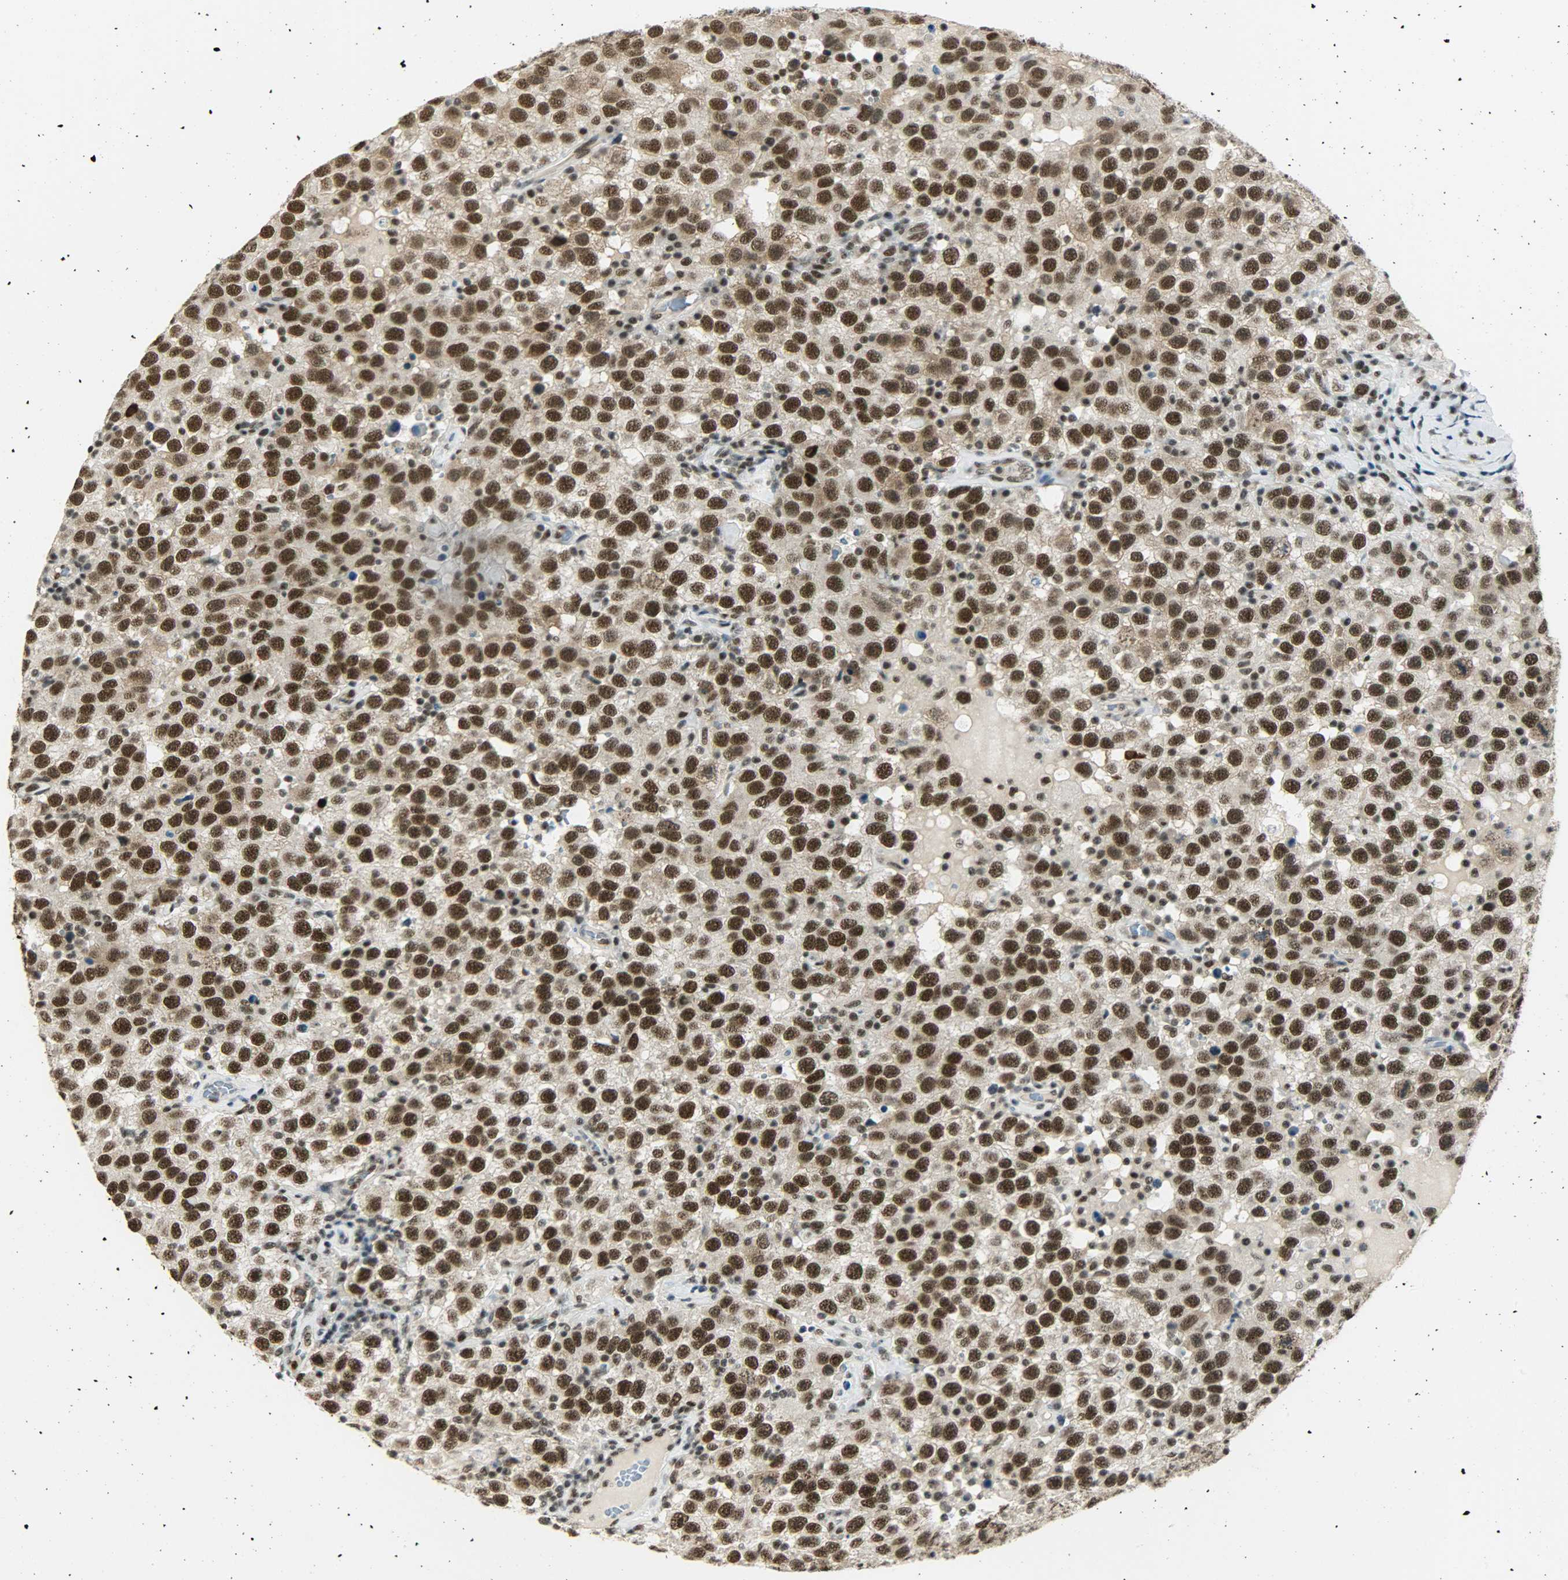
{"staining": {"intensity": "strong", "quantity": ">75%", "location": "nuclear"}, "tissue": "testis cancer", "cell_type": "Tumor cells", "image_type": "cancer", "snomed": [{"axis": "morphology", "description": "Seminoma, NOS"}, {"axis": "topography", "description": "Testis"}], "caption": "A brown stain labels strong nuclear staining of a protein in human testis seminoma tumor cells.", "gene": "SUGP1", "patient": {"sex": "male", "age": 41}}